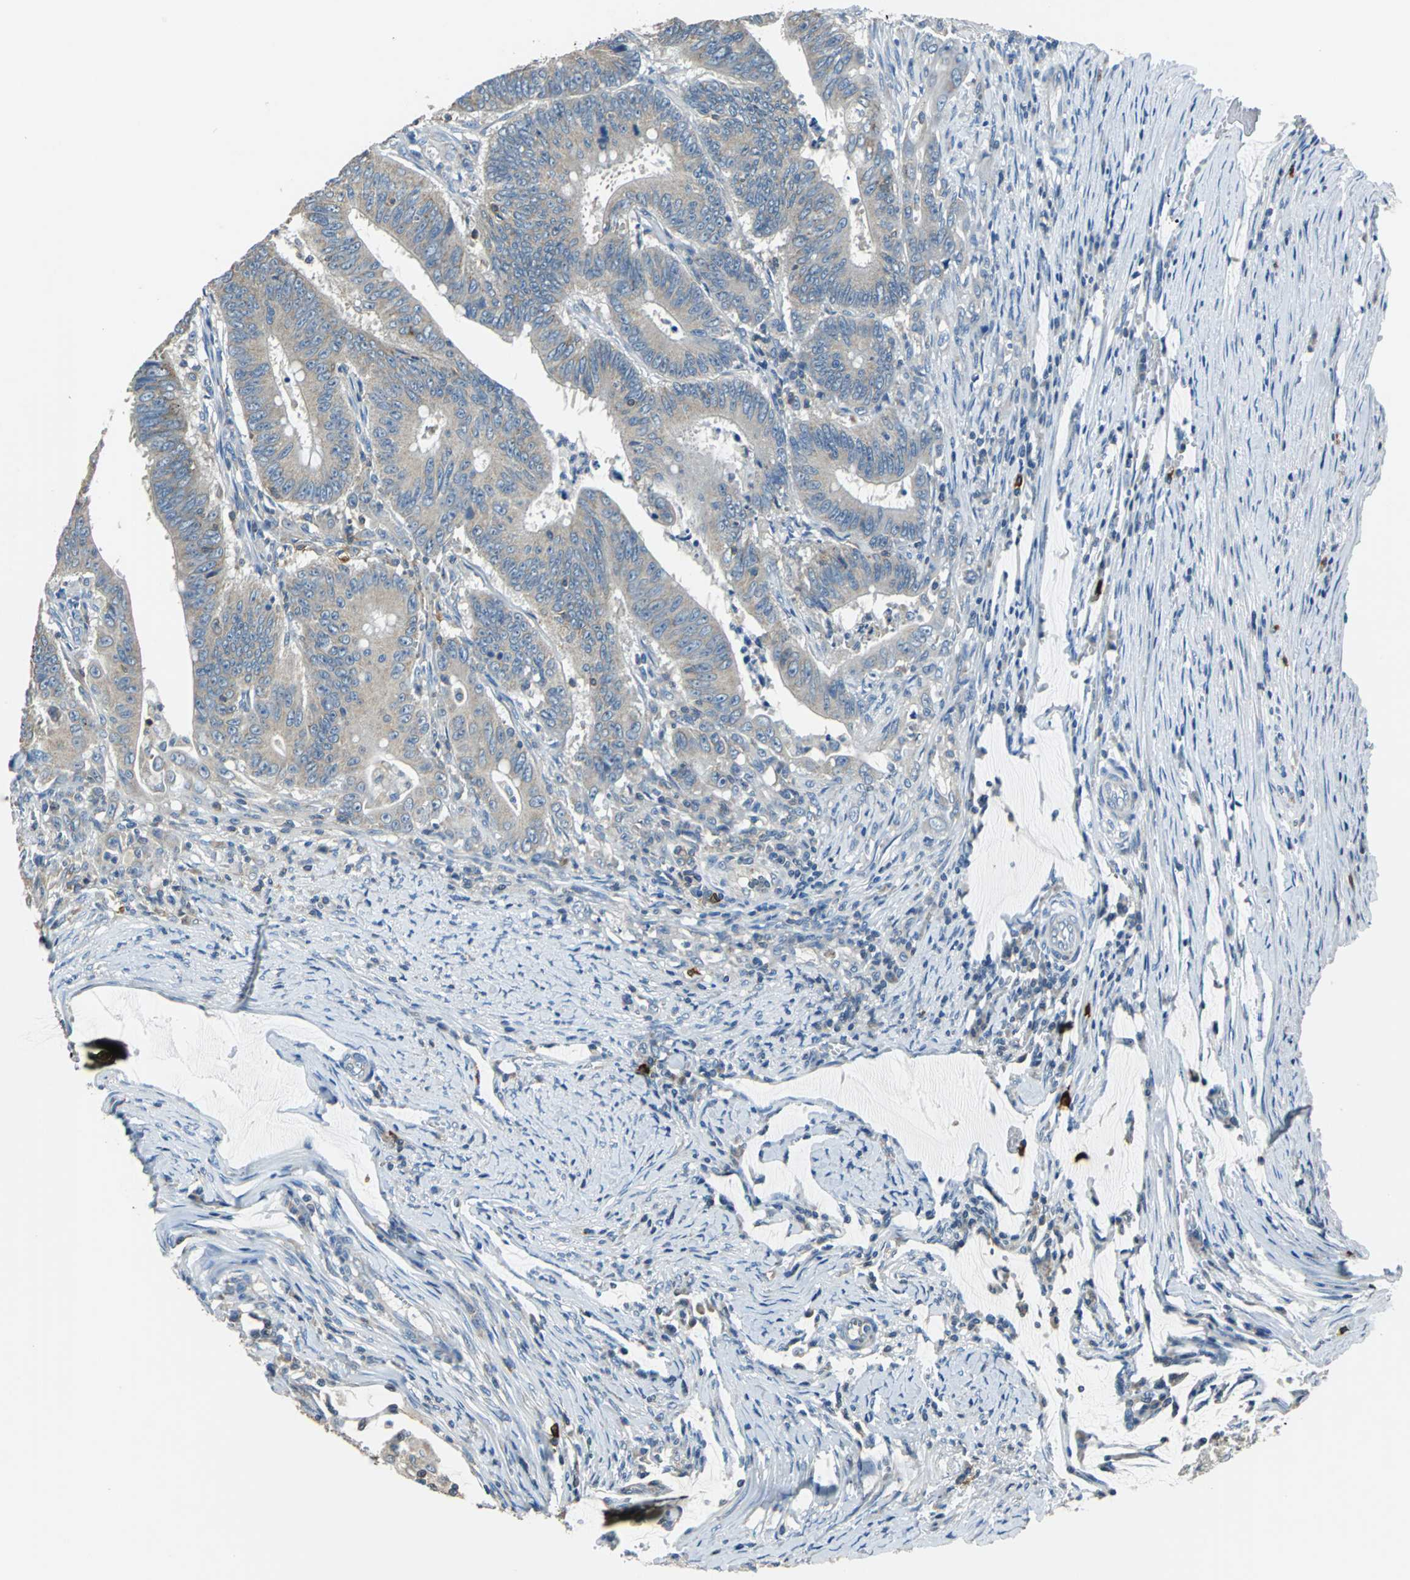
{"staining": {"intensity": "weak", "quantity": ">75%", "location": "cytoplasmic/membranous"}, "tissue": "colorectal cancer", "cell_type": "Tumor cells", "image_type": "cancer", "snomed": [{"axis": "morphology", "description": "Adenocarcinoma, NOS"}, {"axis": "topography", "description": "Colon"}], "caption": "A brown stain labels weak cytoplasmic/membranous positivity of a protein in colorectal cancer (adenocarcinoma) tumor cells.", "gene": "CPA3", "patient": {"sex": "male", "age": 45}}